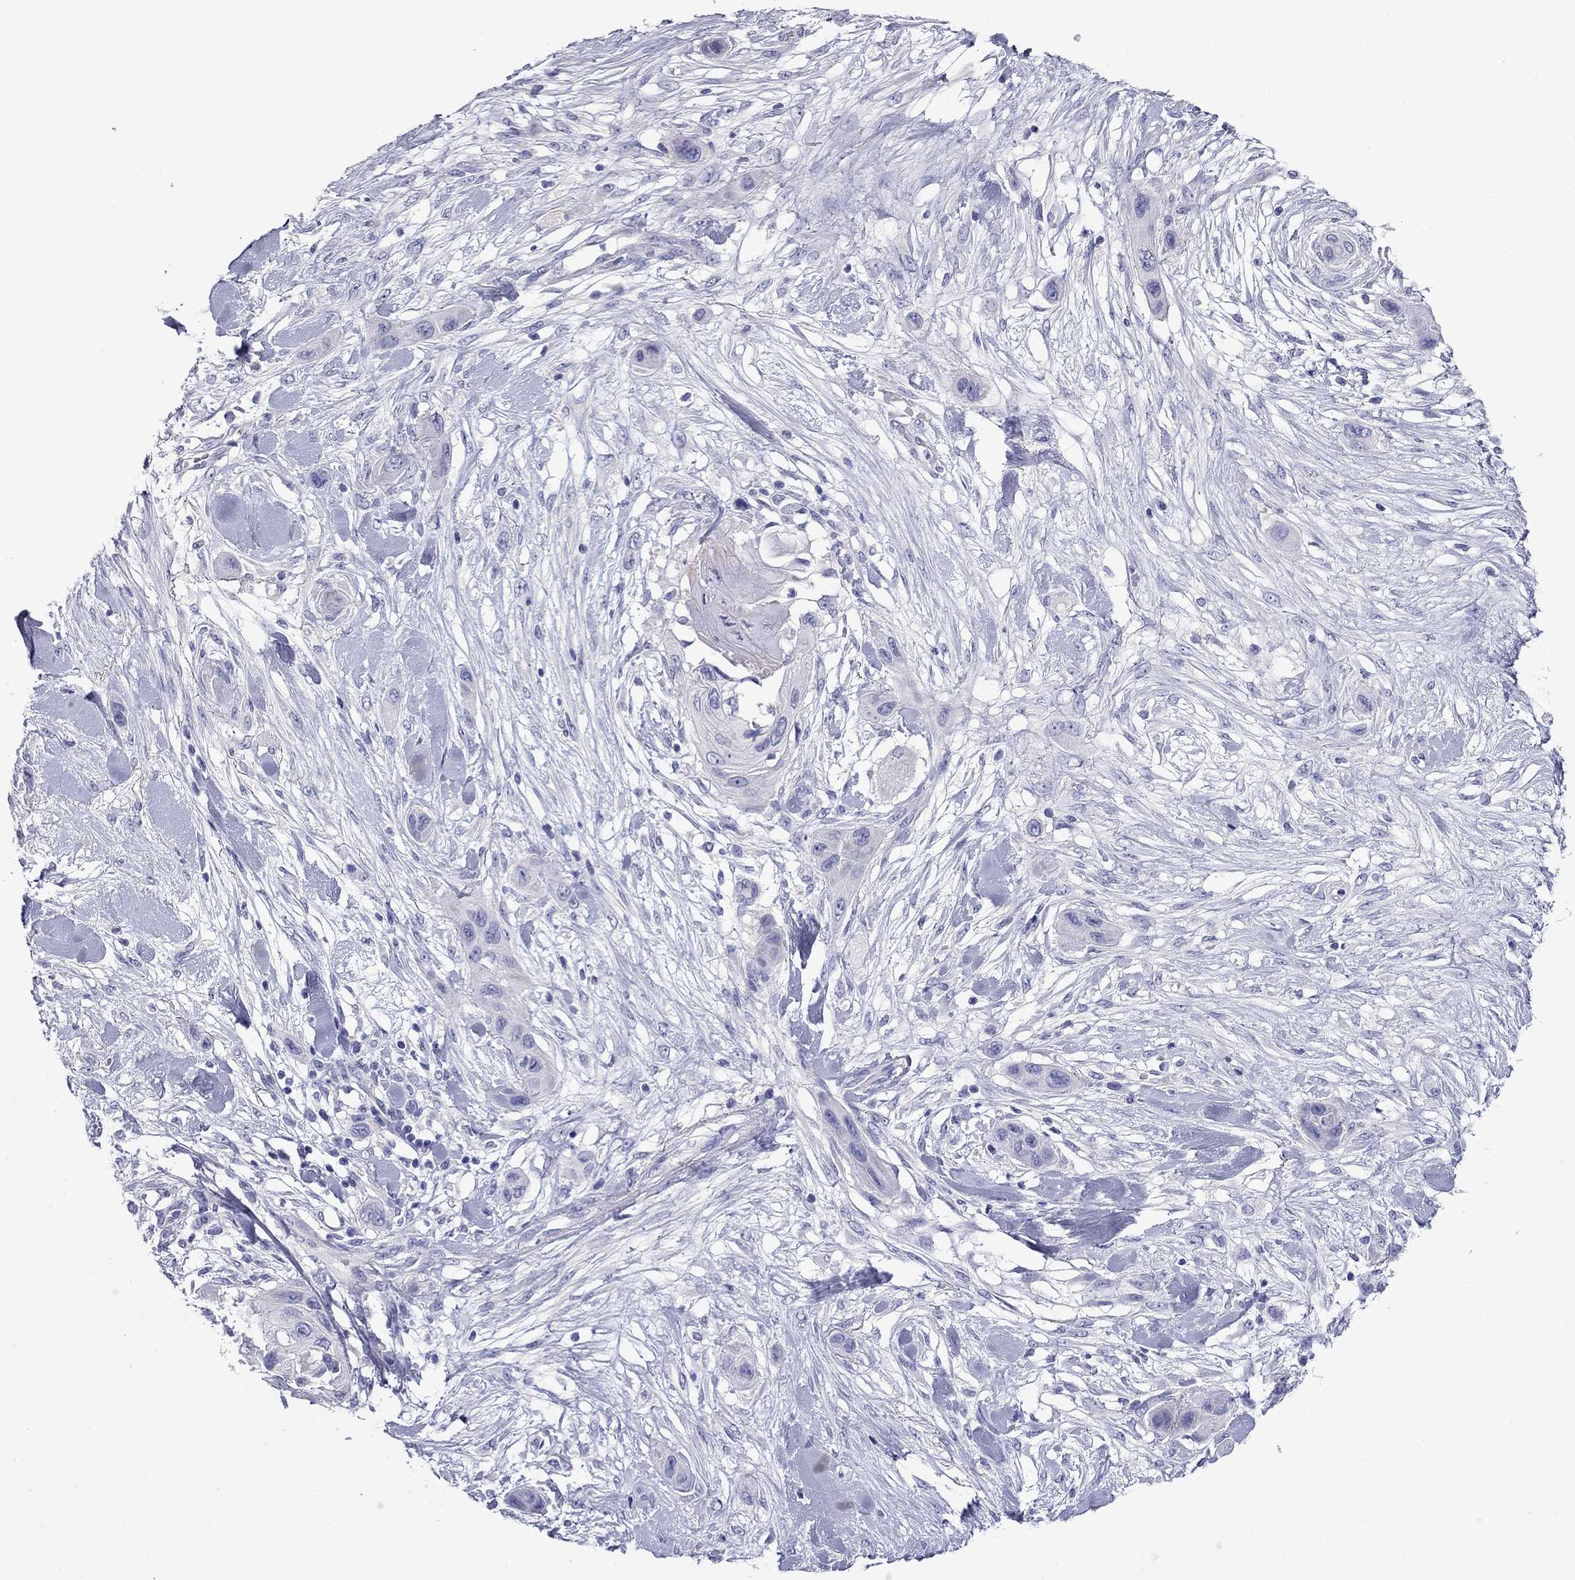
{"staining": {"intensity": "negative", "quantity": "none", "location": "none"}, "tissue": "skin cancer", "cell_type": "Tumor cells", "image_type": "cancer", "snomed": [{"axis": "morphology", "description": "Squamous cell carcinoma, NOS"}, {"axis": "topography", "description": "Skin"}], "caption": "A high-resolution micrograph shows immunohistochemistry staining of skin cancer, which demonstrates no significant staining in tumor cells.", "gene": "MYO15A", "patient": {"sex": "male", "age": 79}}